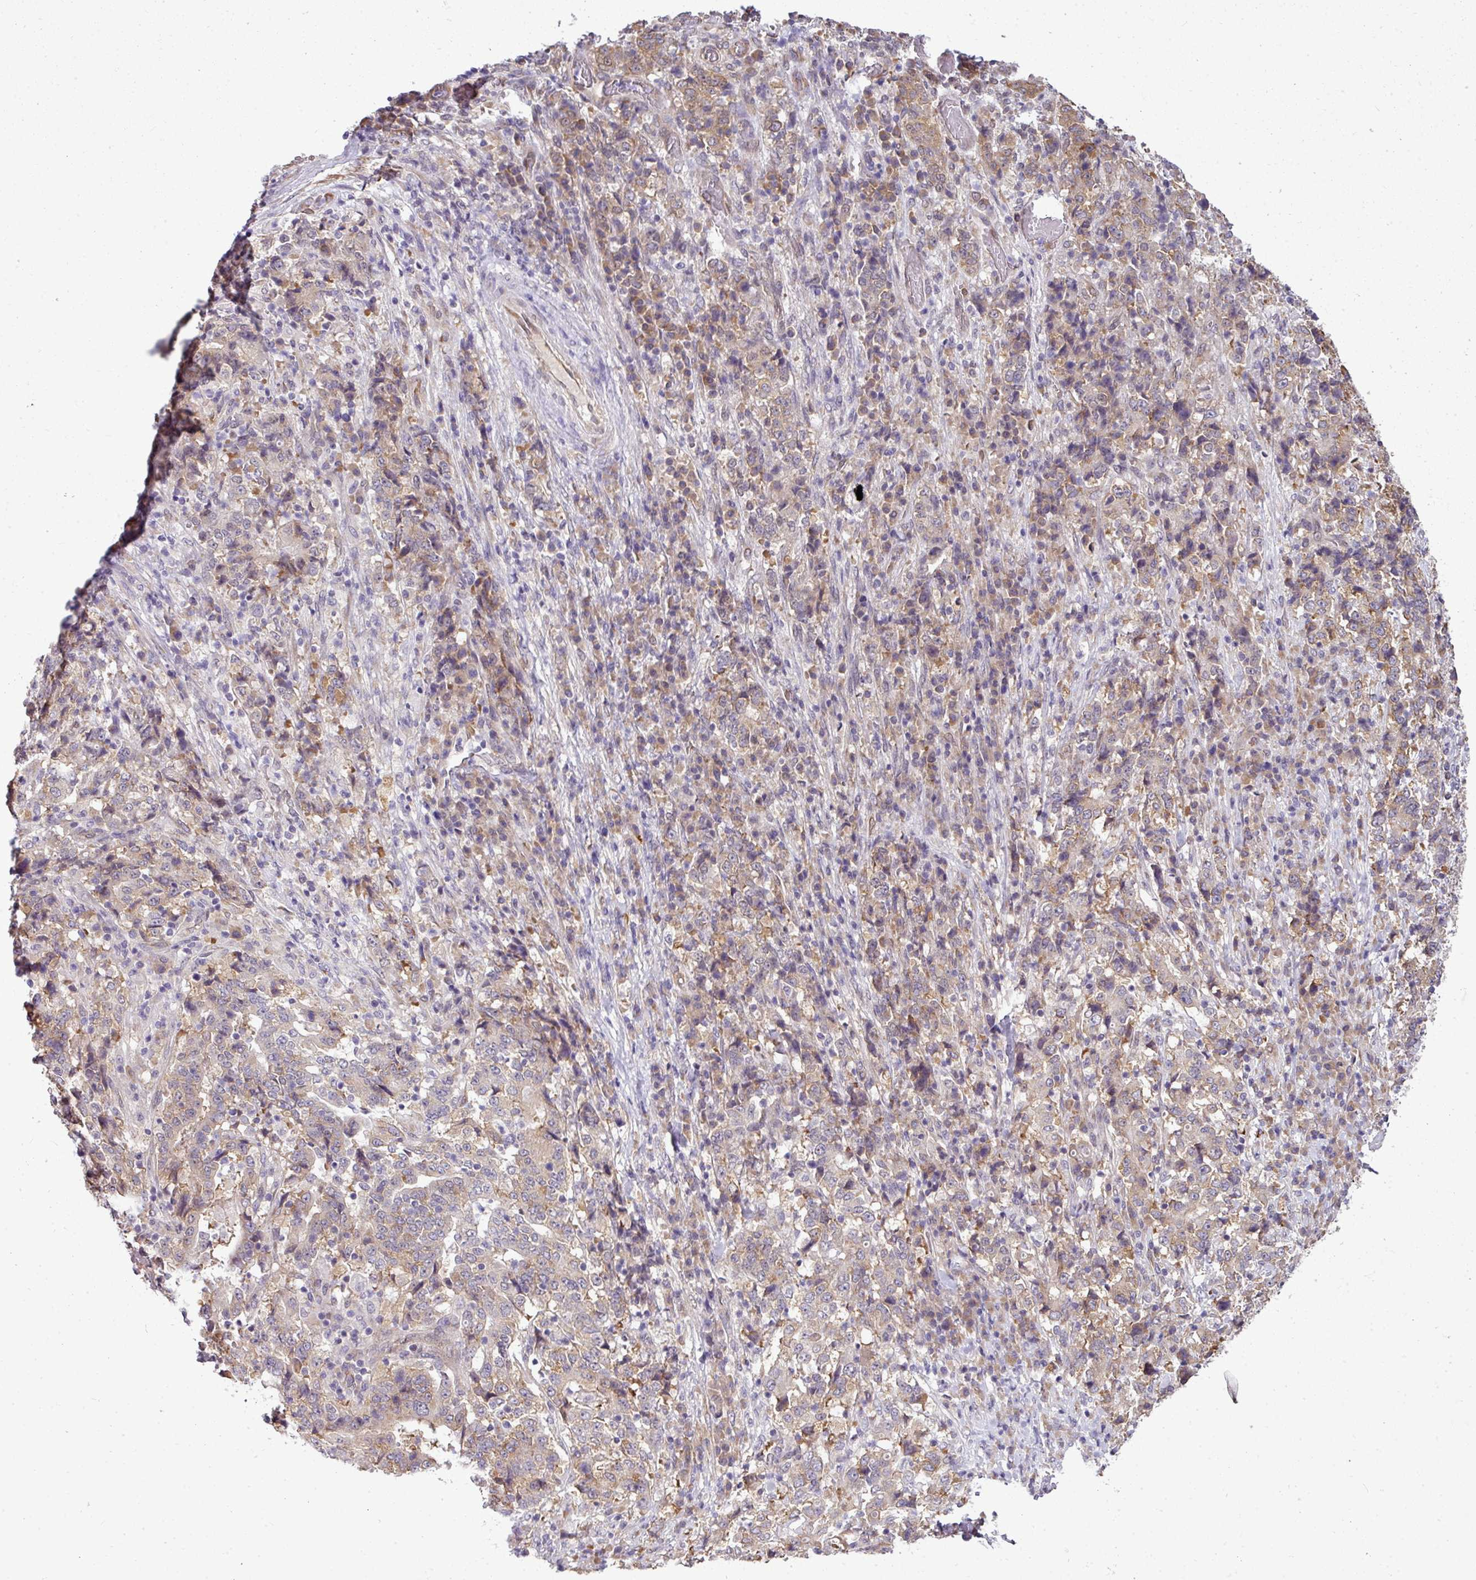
{"staining": {"intensity": "weak", "quantity": ">75%", "location": "cytoplasmic/membranous"}, "tissue": "stomach cancer", "cell_type": "Tumor cells", "image_type": "cancer", "snomed": [{"axis": "morphology", "description": "Normal tissue, NOS"}, {"axis": "morphology", "description": "Adenocarcinoma, NOS"}, {"axis": "topography", "description": "Stomach, upper"}, {"axis": "topography", "description": "Stomach"}], "caption": "A histopathology image of stomach cancer stained for a protein exhibits weak cytoplasmic/membranous brown staining in tumor cells. The staining is performed using DAB brown chromogen to label protein expression. The nuclei are counter-stained blue using hematoxylin.", "gene": "RBM4B", "patient": {"sex": "male", "age": 59}}